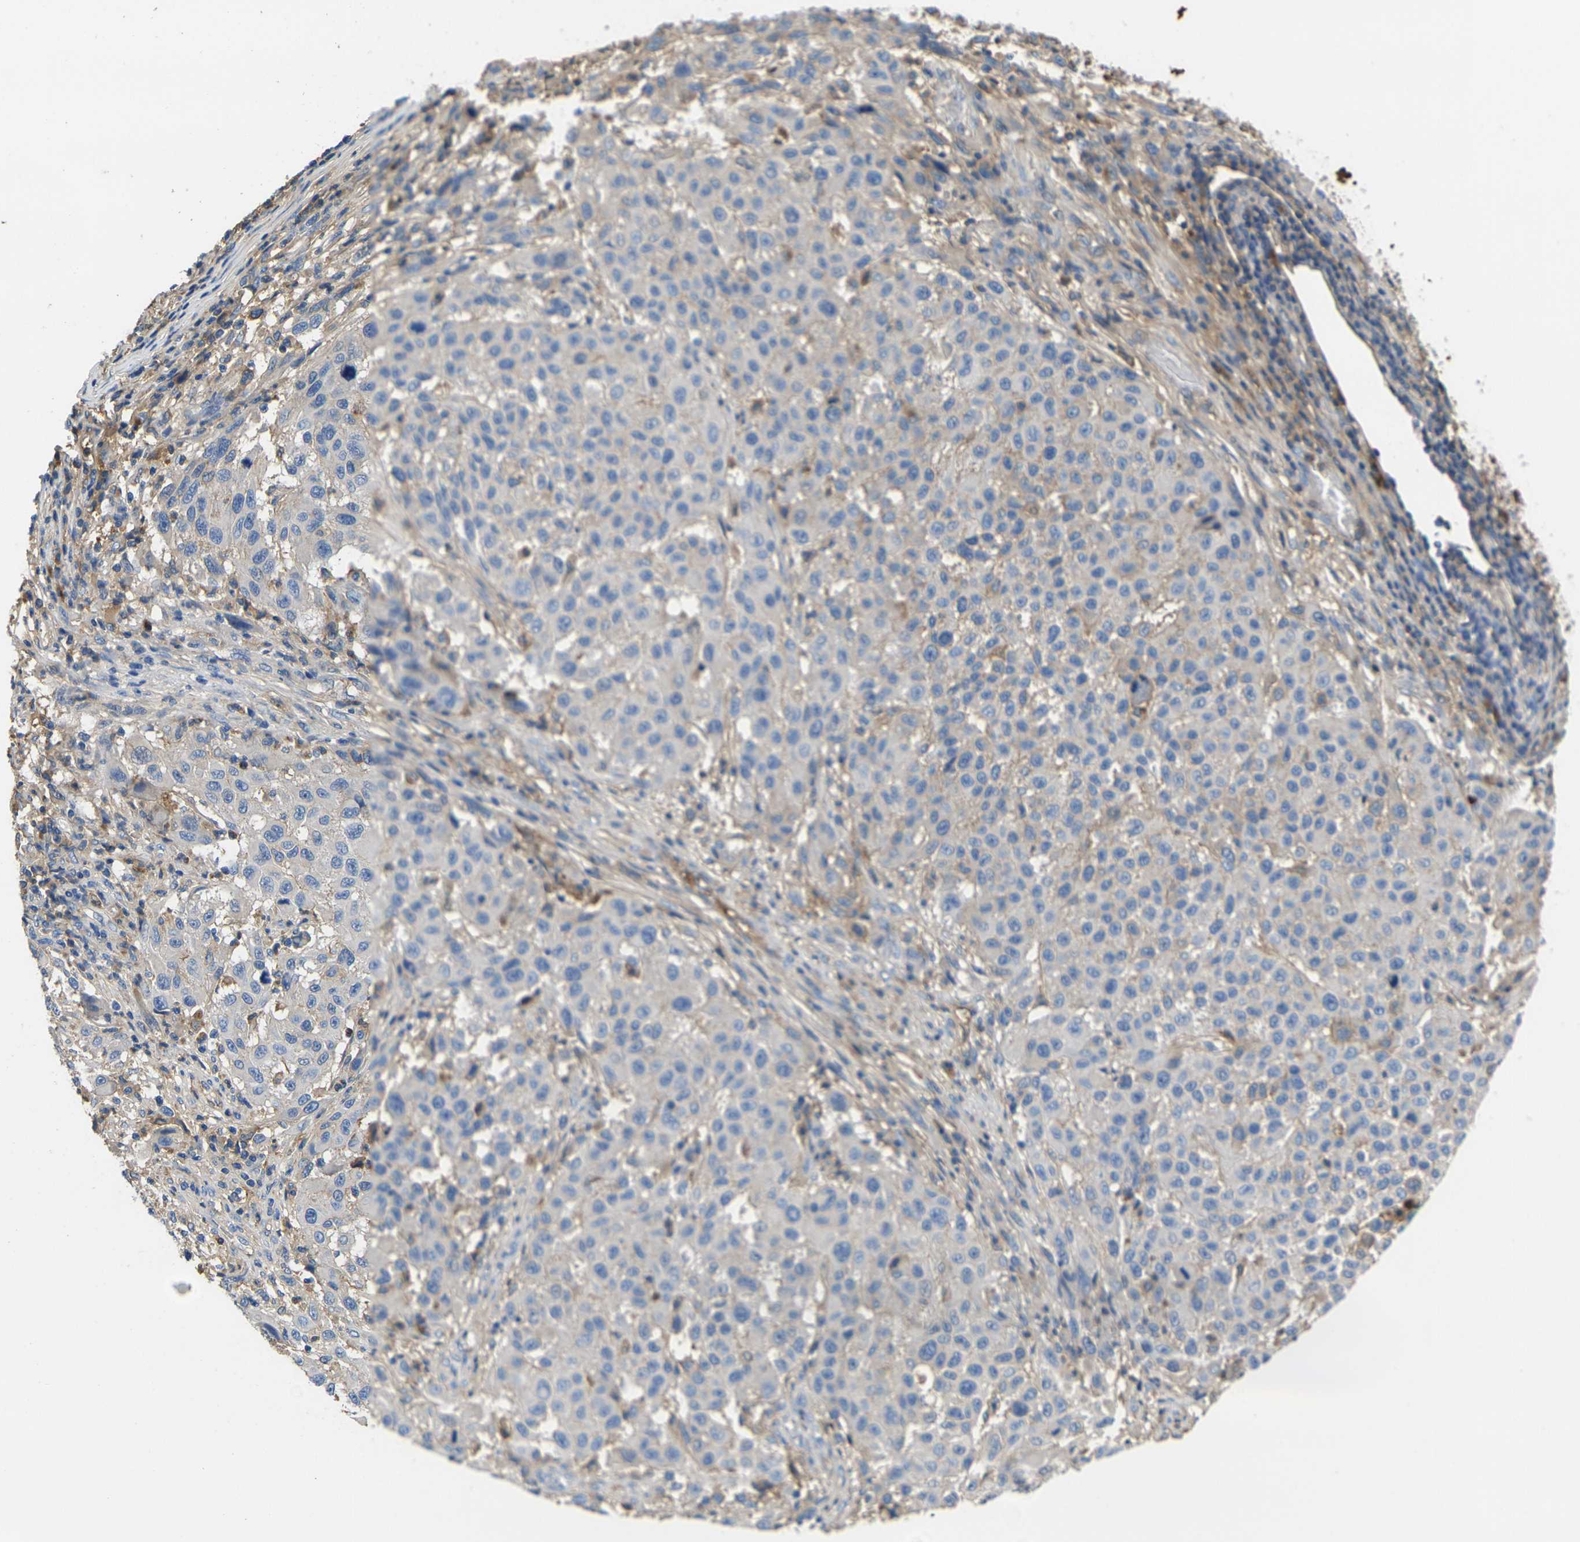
{"staining": {"intensity": "negative", "quantity": "none", "location": "none"}, "tissue": "melanoma", "cell_type": "Tumor cells", "image_type": "cancer", "snomed": [{"axis": "morphology", "description": "Malignant melanoma, Metastatic site"}, {"axis": "topography", "description": "Lymph node"}], "caption": "Immunohistochemistry of human malignant melanoma (metastatic site) exhibits no expression in tumor cells.", "gene": "GREM2", "patient": {"sex": "male", "age": 61}}